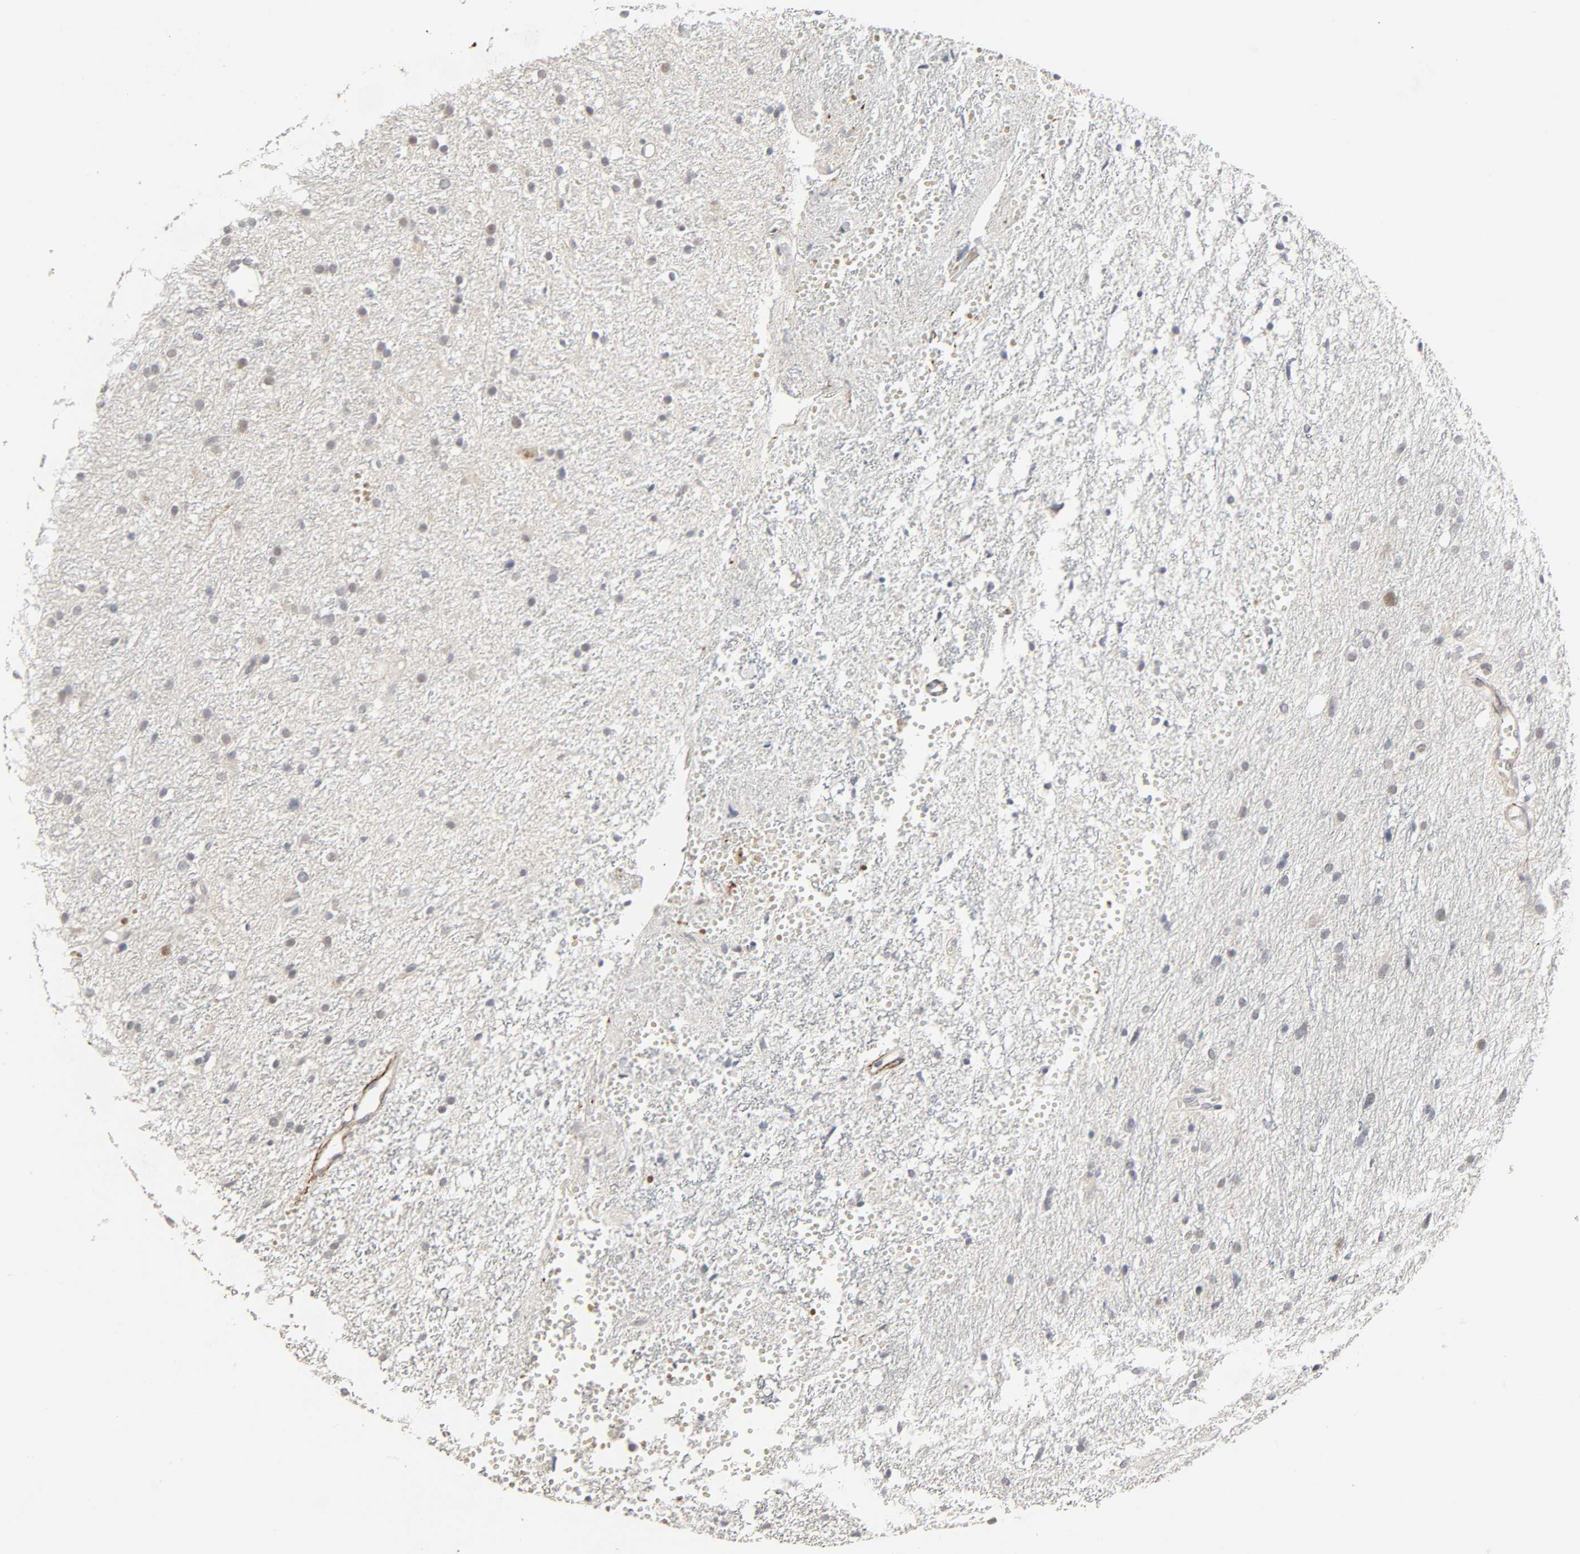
{"staining": {"intensity": "weak", "quantity": "<25%", "location": "nuclear"}, "tissue": "glioma", "cell_type": "Tumor cells", "image_type": "cancer", "snomed": [{"axis": "morphology", "description": "Glioma, malignant, High grade"}, {"axis": "topography", "description": "Brain"}], "caption": "Tumor cells are negative for brown protein staining in malignant glioma (high-grade). (Stains: DAB IHC with hematoxylin counter stain, Microscopy: brightfield microscopy at high magnification).", "gene": "ZNF222", "patient": {"sex": "female", "age": 59}}